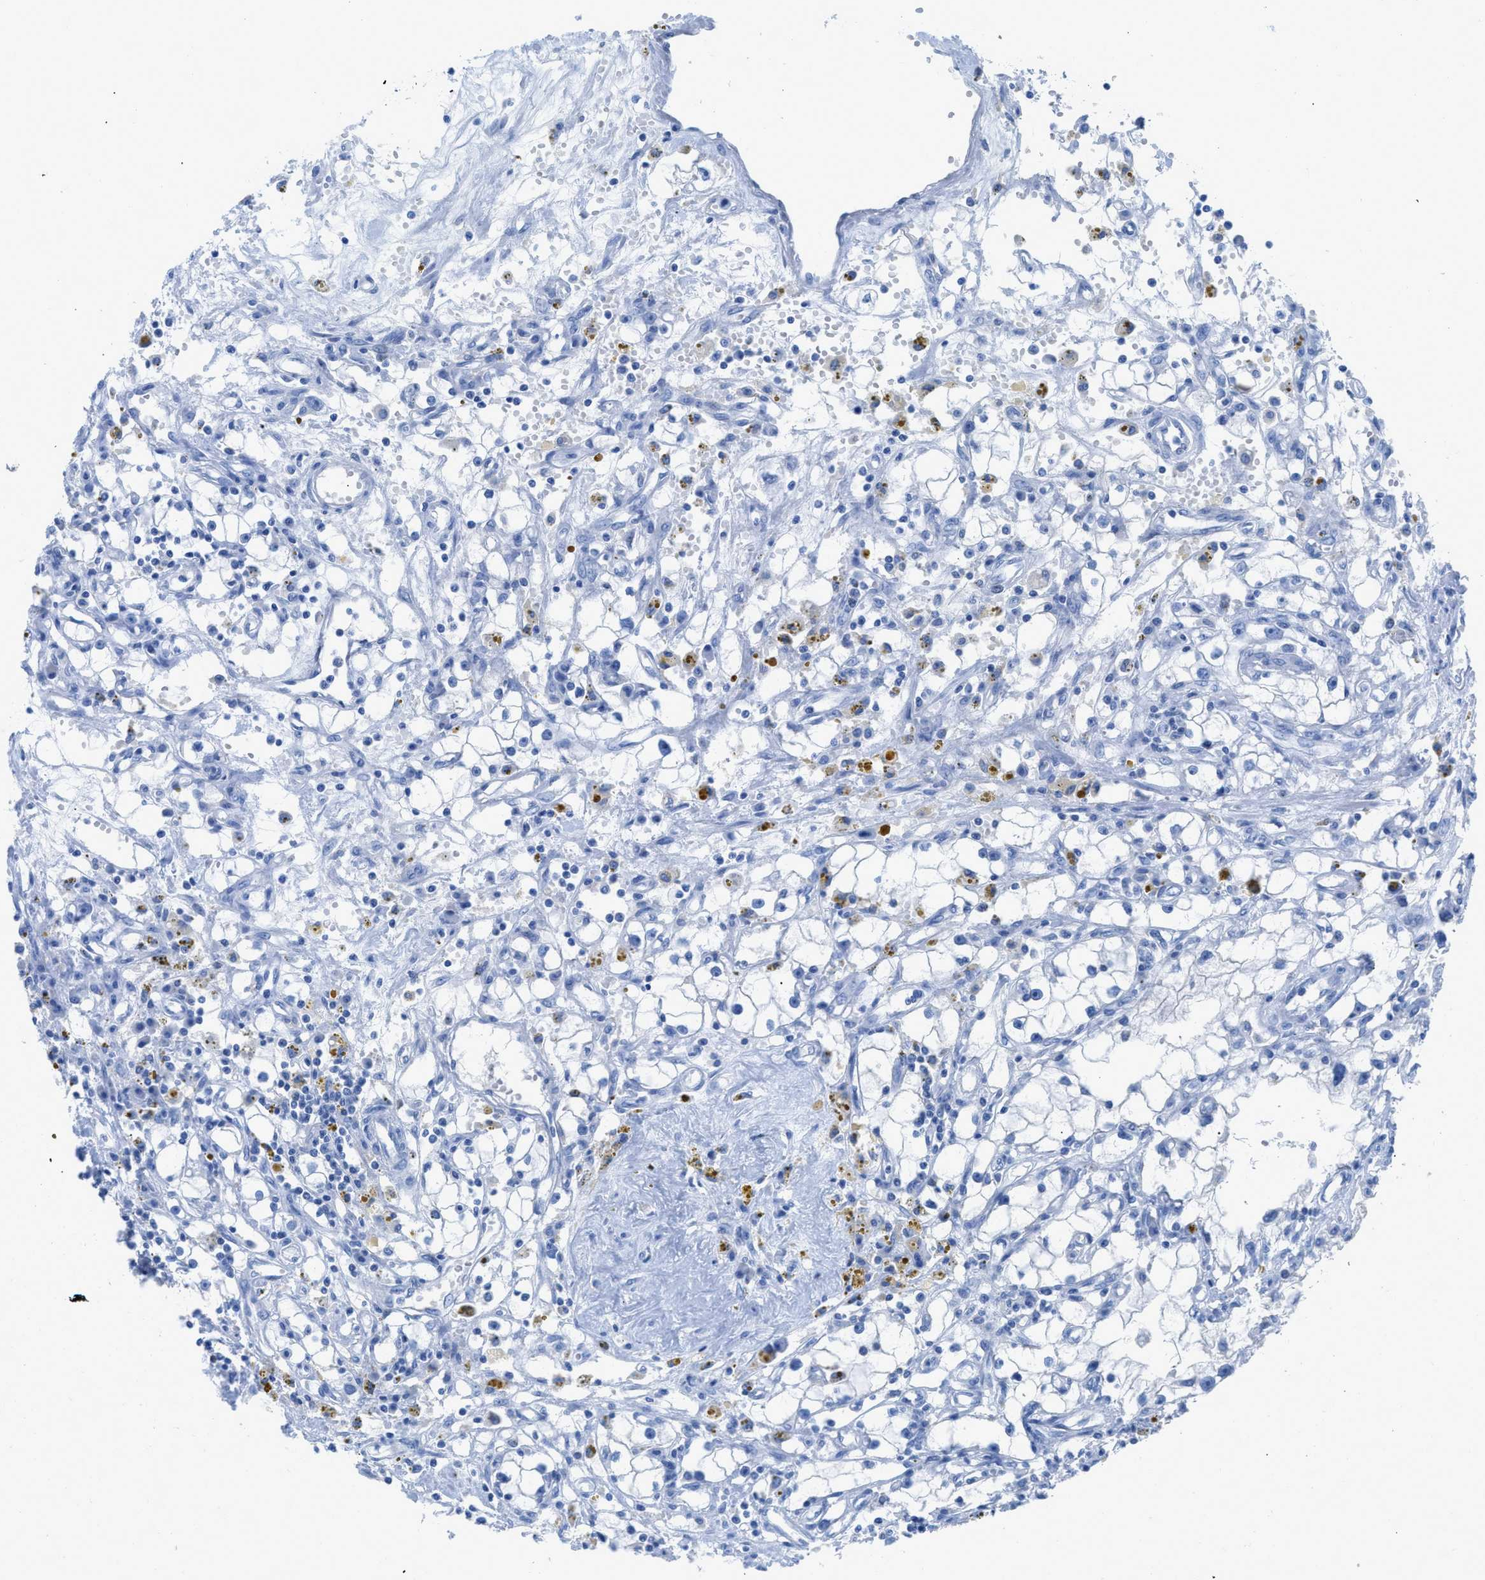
{"staining": {"intensity": "negative", "quantity": "none", "location": "none"}, "tissue": "renal cancer", "cell_type": "Tumor cells", "image_type": "cancer", "snomed": [{"axis": "morphology", "description": "Adenocarcinoma, NOS"}, {"axis": "topography", "description": "Kidney"}], "caption": "The photomicrograph exhibits no significant positivity in tumor cells of adenocarcinoma (renal).", "gene": "TCL1A", "patient": {"sex": "male", "age": 56}}